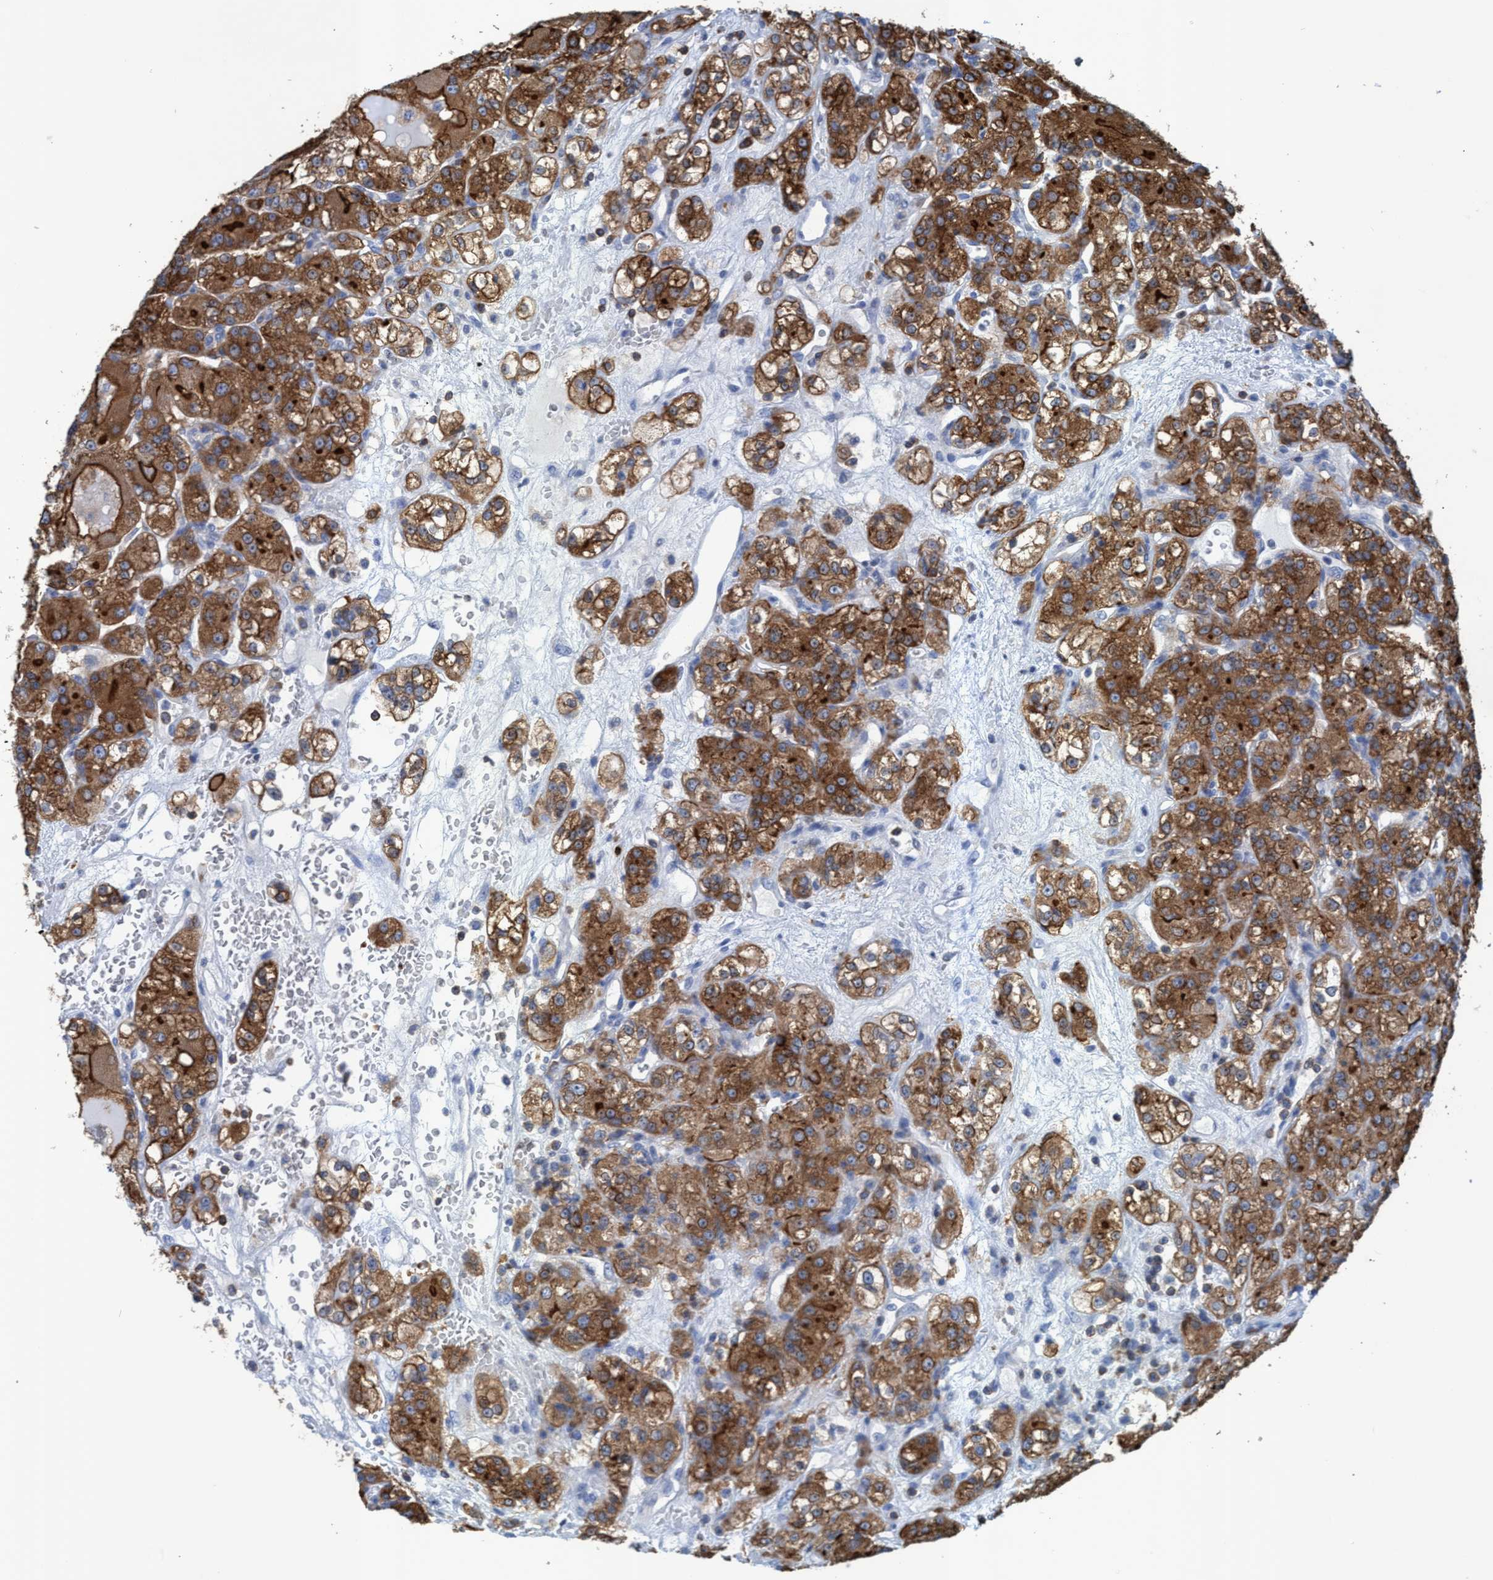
{"staining": {"intensity": "strong", "quantity": ">75%", "location": "cytoplasmic/membranous"}, "tissue": "renal cancer", "cell_type": "Tumor cells", "image_type": "cancer", "snomed": [{"axis": "morphology", "description": "Normal tissue, NOS"}, {"axis": "morphology", "description": "Adenocarcinoma, NOS"}, {"axis": "topography", "description": "Kidney"}], "caption": "IHC of human adenocarcinoma (renal) demonstrates high levels of strong cytoplasmic/membranous expression in about >75% of tumor cells.", "gene": "EZR", "patient": {"sex": "male", "age": 61}}